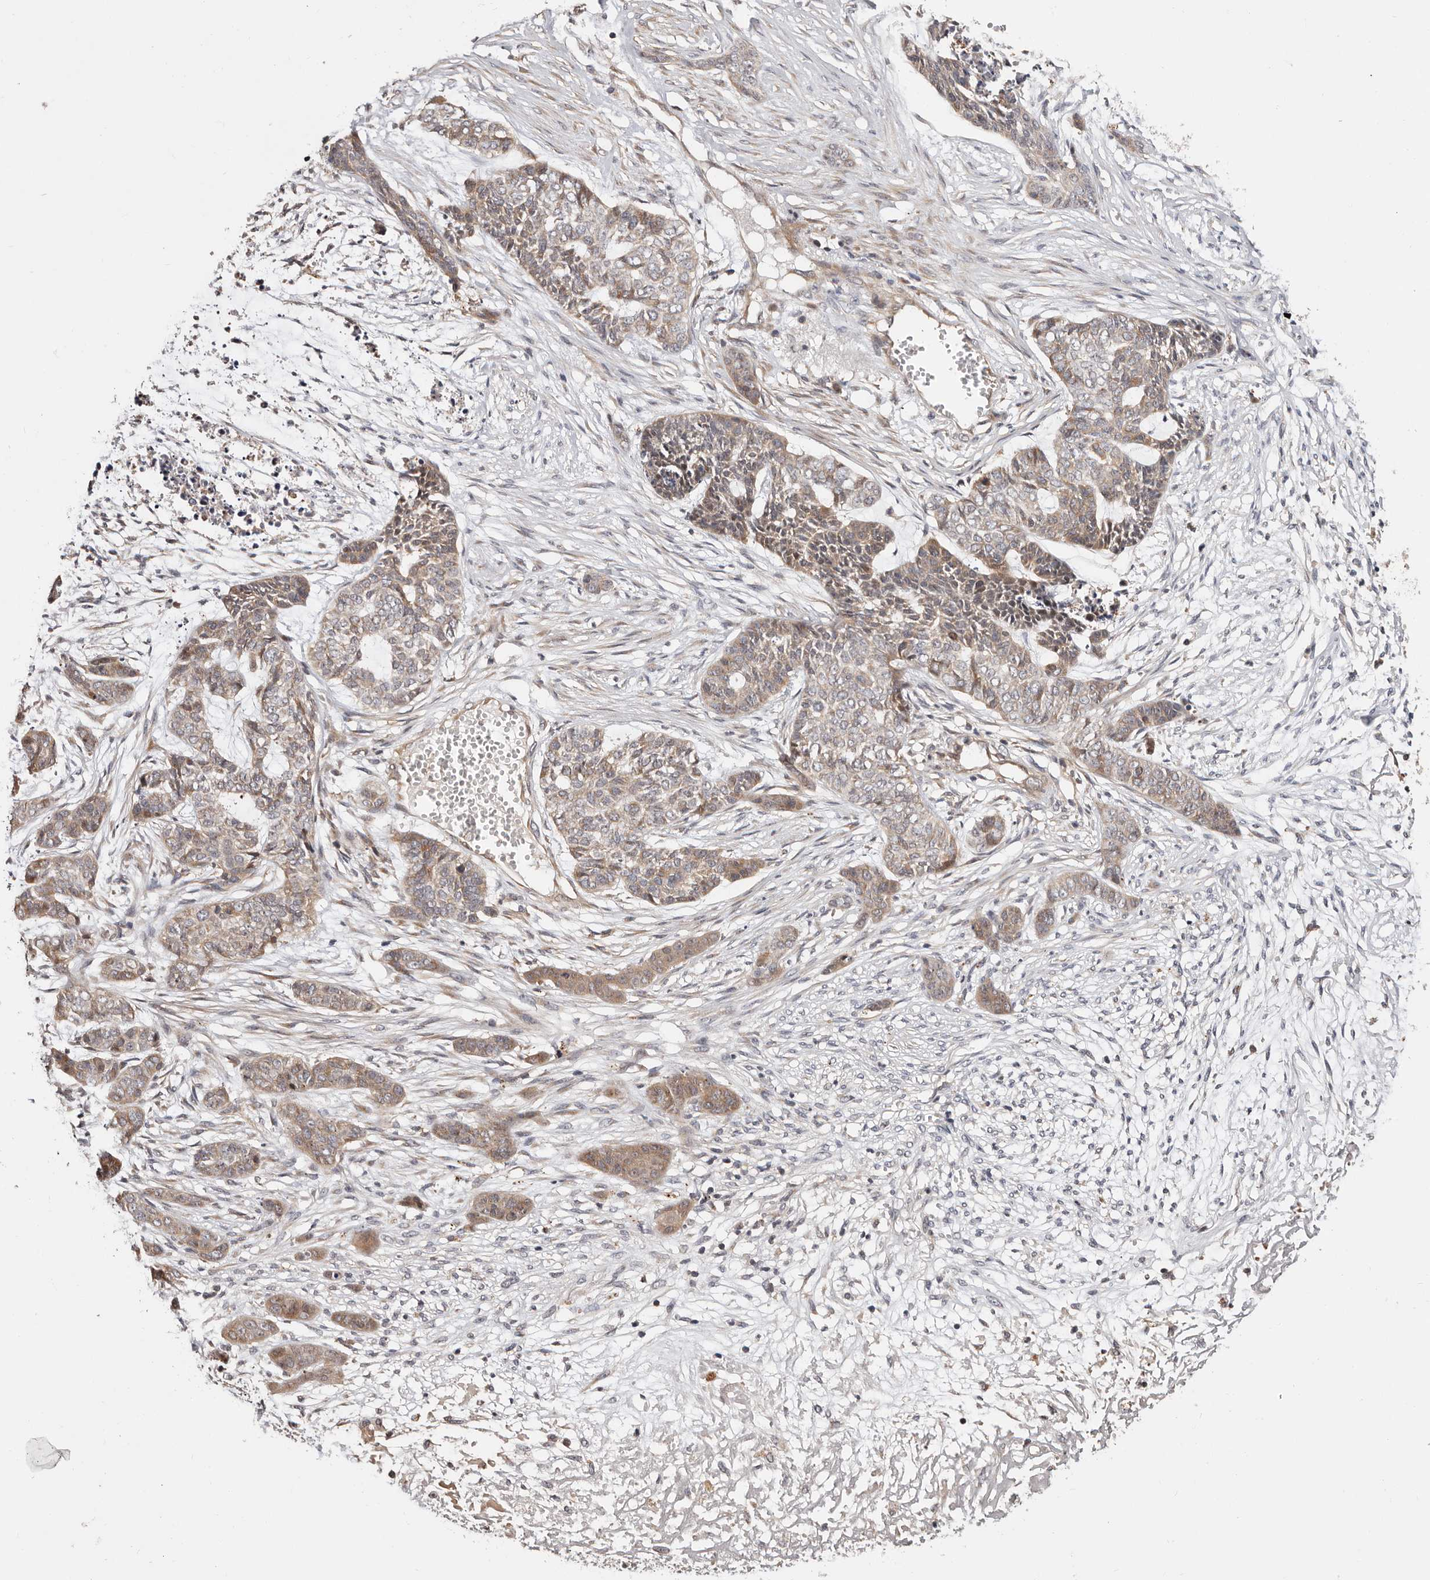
{"staining": {"intensity": "moderate", "quantity": "25%-75%", "location": "cytoplasmic/membranous"}, "tissue": "skin cancer", "cell_type": "Tumor cells", "image_type": "cancer", "snomed": [{"axis": "morphology", "description": "Basal cell carcinoma"}, {"axis": "topography", "description": "Skin"}], "caption": "An immunohistochemistry (IHC) micrograph of tumor tissue is shown. Protein staining in brown labels moderate cytoplasmic/membranous positivity in basal cell carcinoma (skin) within tumor cells.", "gene": "USP33", "patient": {"sex": "female", "age": 64}}